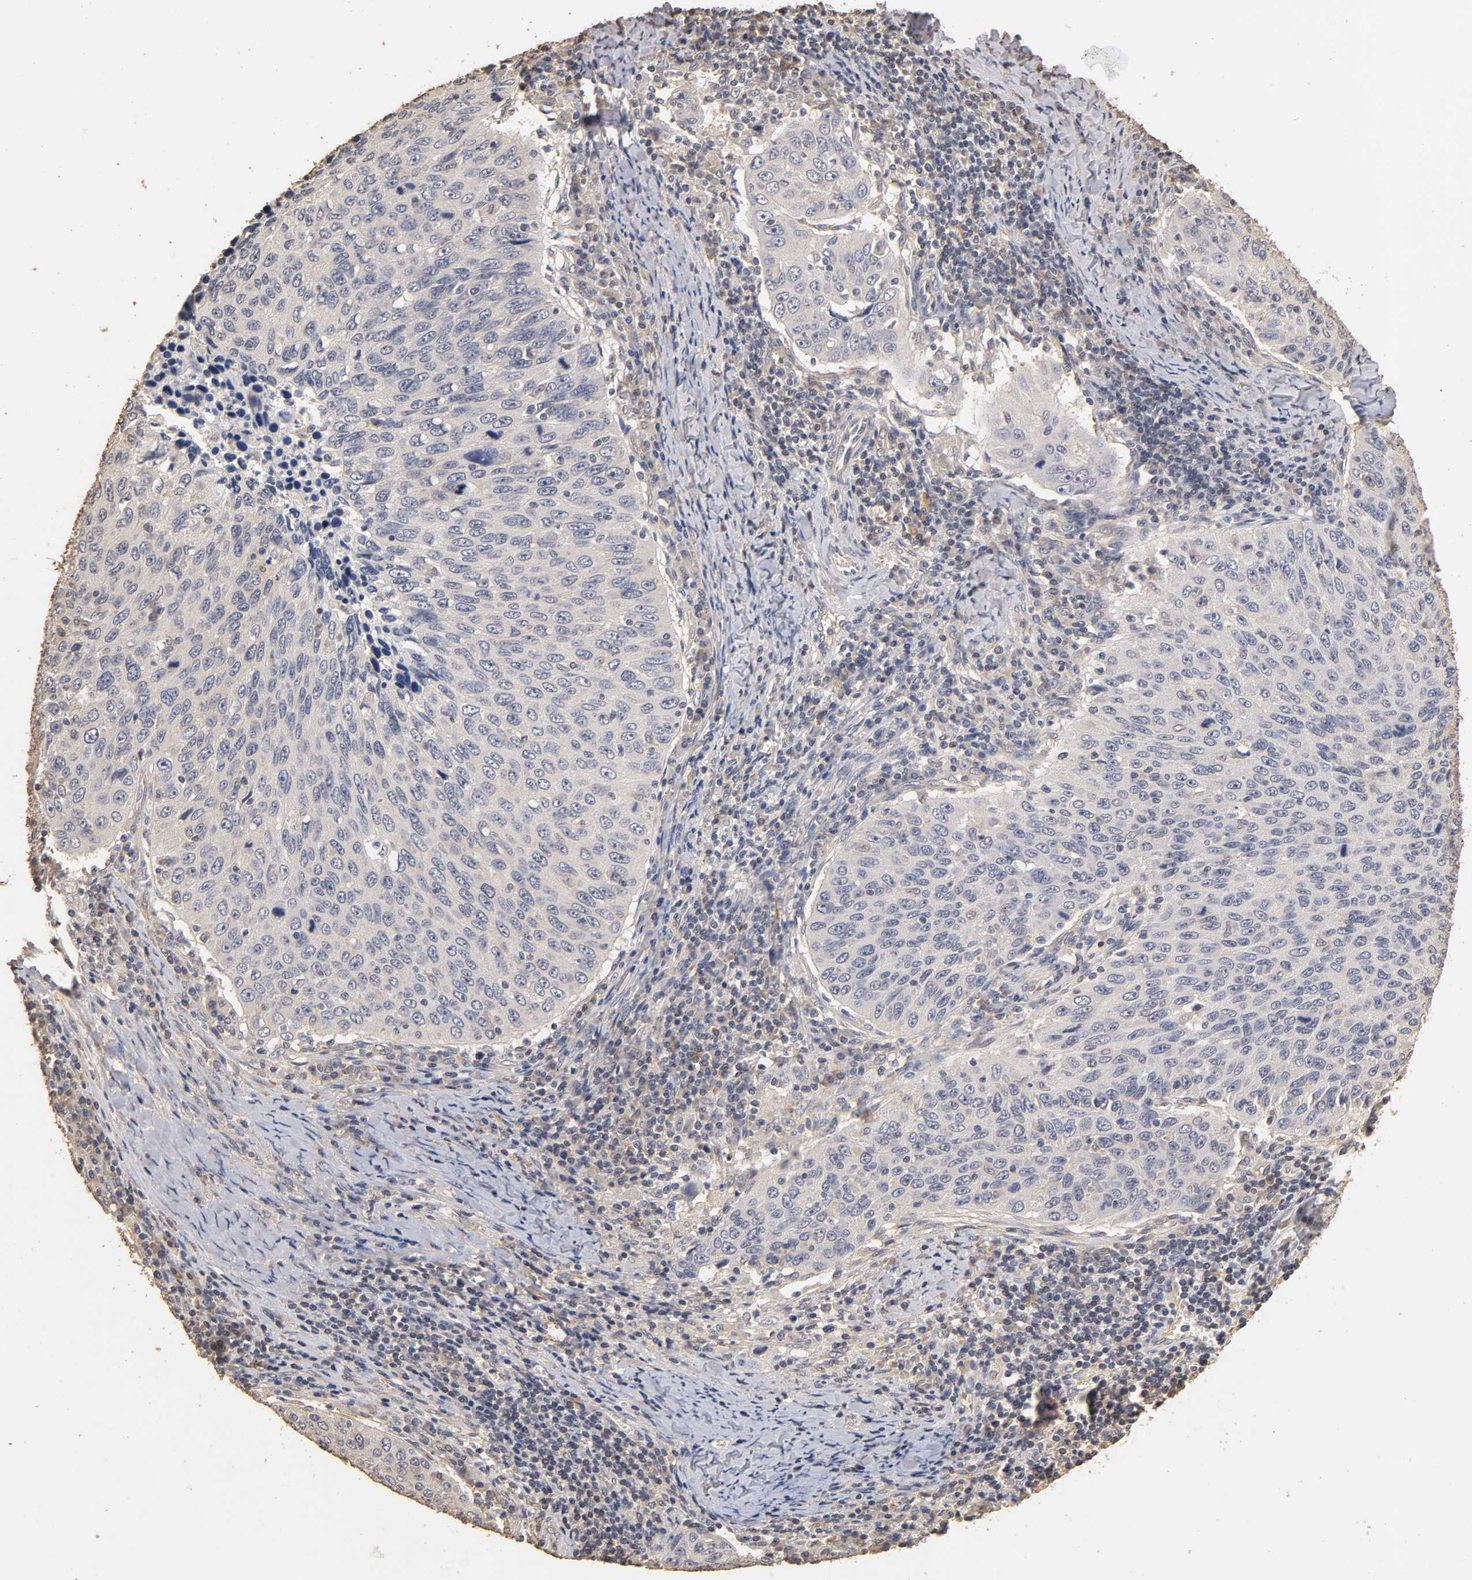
{"staining": {"intensity": "negative", "quantity": "none", "location": "none"}, "tissue": "cervical cancer", "cell_type": "Tumor cells", "image_type": "cancer", "snomed": [{"axis": "morphology", "description": "Squamous cell carcinoma, NOS"}, {"axis": "topography", "description": "Cervix"}], "caption": "Tumor cells show no significant protein expression in squamous cell carcinoma (cervical).", "gene": "VSIG4", "patient": {"sex": "female", "age": 53}}